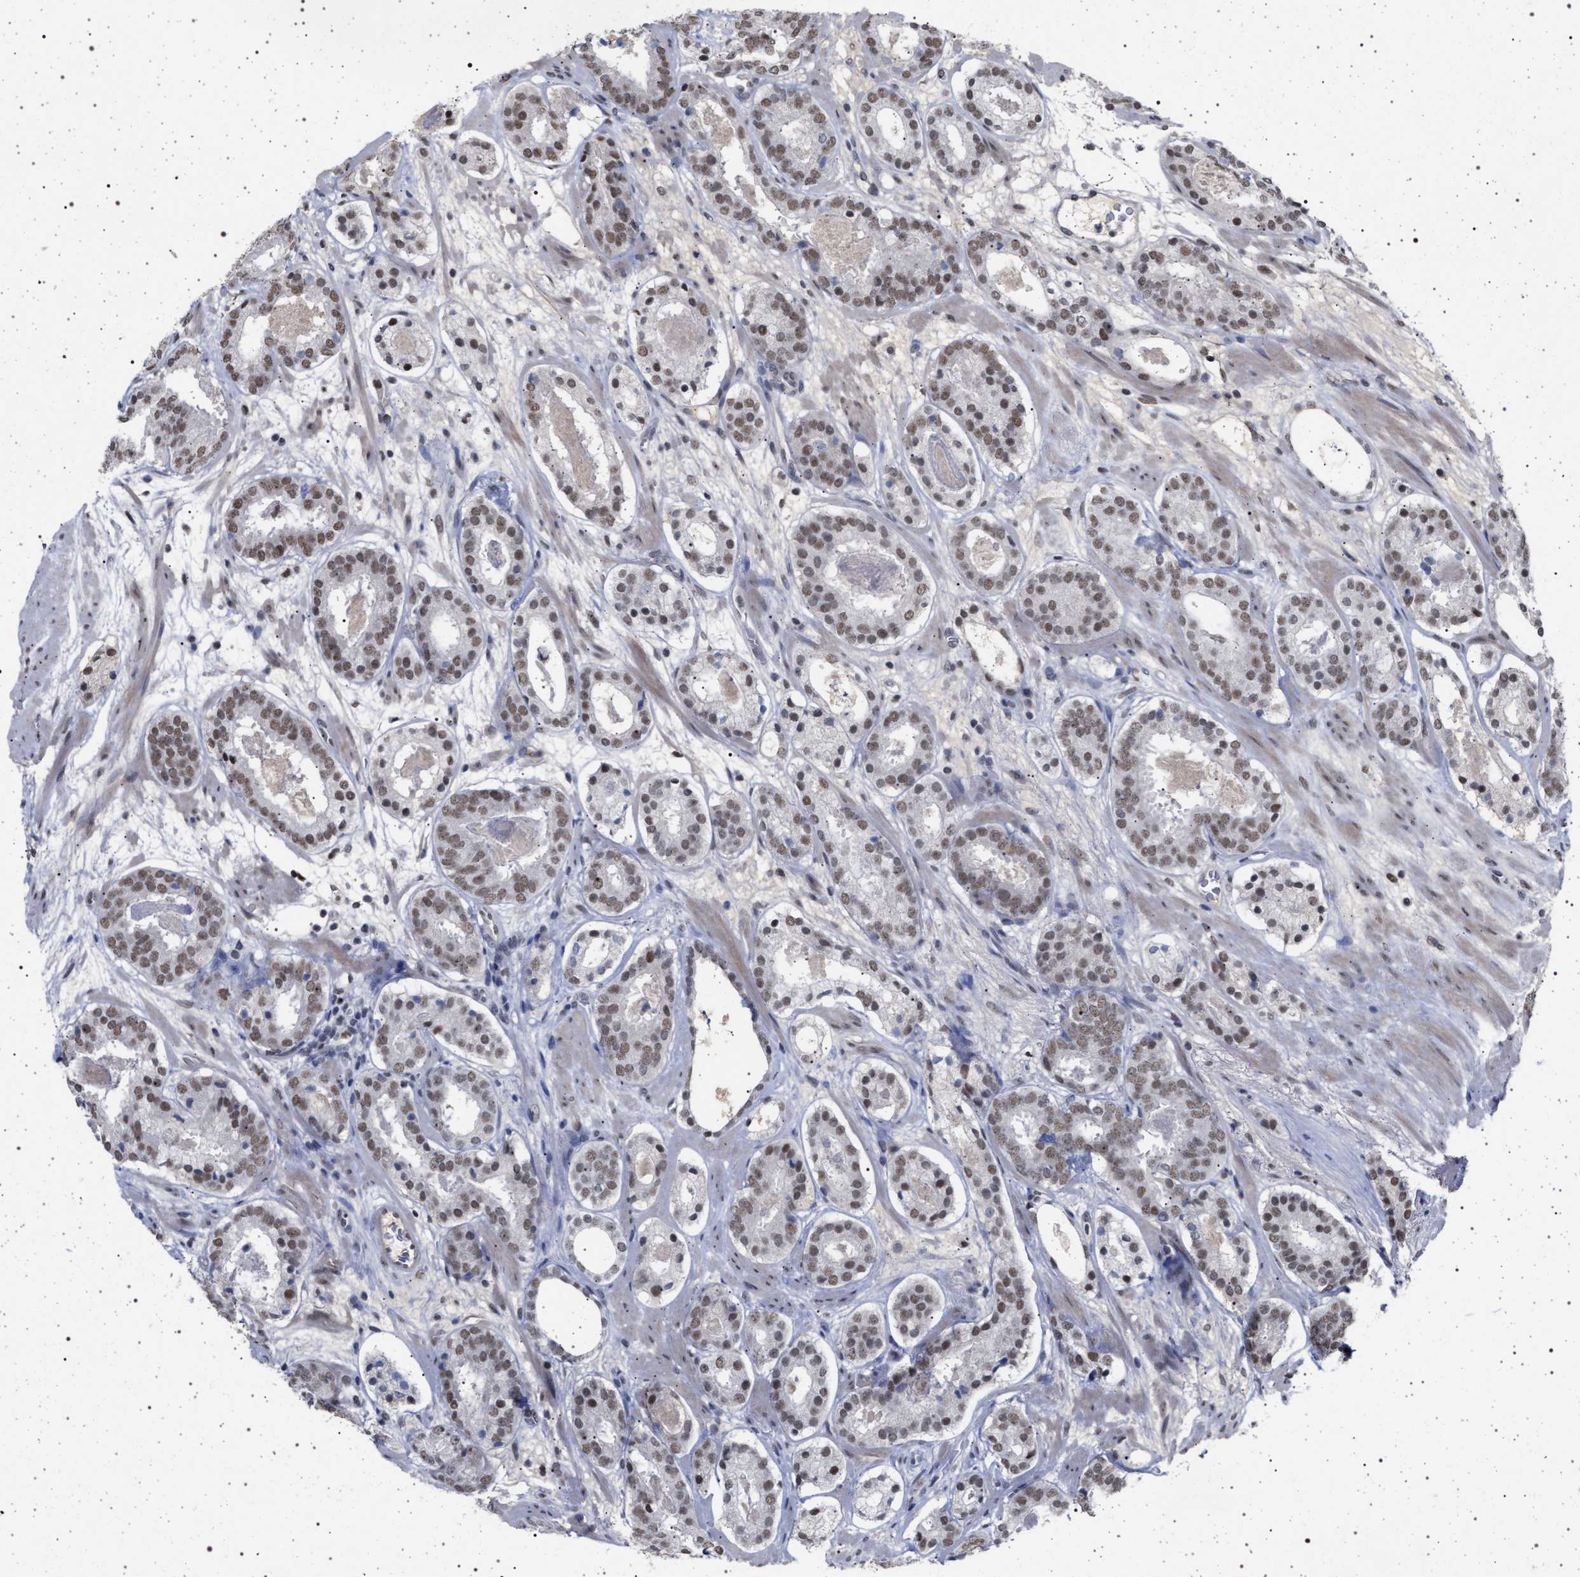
{"staining": {"intensity": "moderate", "quantity": ">75%", "location": "nuclear"}, "tissue": "prostate cancer", "cell_type": "Tumor cells", "image_type": "cancer", "snomed": [{"axis": "morphology", "description": "Adenocarcinoma, Low grade"}, {"axis": "topography", "description": "Prostate"}], "caption": "This photomicrograph reveals immunohistochemistry (IHC) staining of human low-grade adenocarcinoma (prostate), with medium moderate nuclear positivity in about >75% of tumor cells.", "gene": "PHF12", "patient": {"sex": "male", "age": 69}}